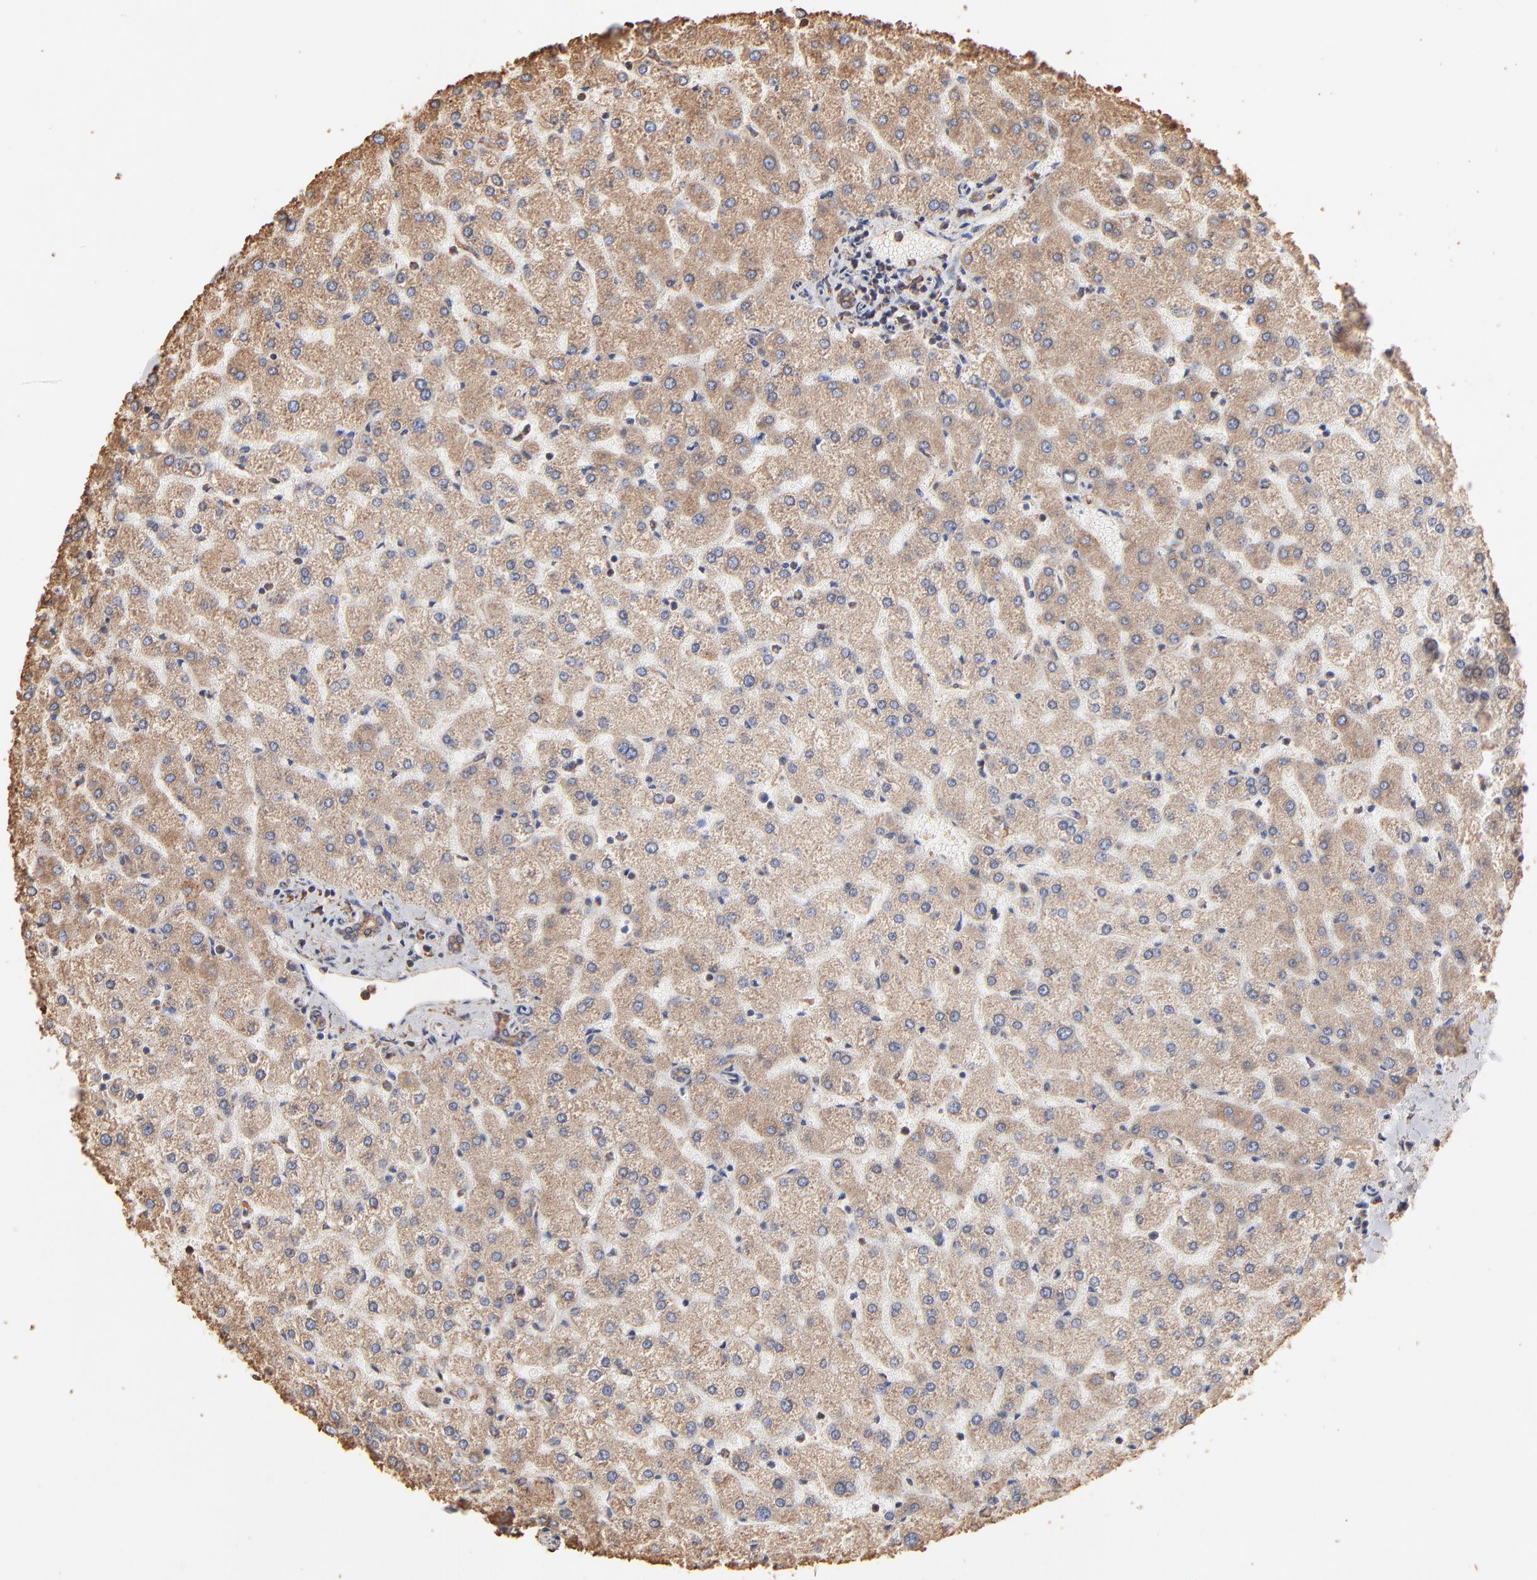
{"staining": {"intensity": "moderate", "quantity": ">75%", "location": "cytoplasmic/membranous"}, "tissue": "liver", "cell_type": "Cholangiocytes", "image_type": "normal", "snomed": [{"axis": "morphology", "description": "Normal tissue, NOS"}, {"axis": "topography", "description": "Liver"}], "caption": "The photomicrograph displays a brown stain indicating the presence of a protein in the cytoplasmic/membranous of cholangiocytes in liver.", "gene": "PDIA3", "patient": {"sex": "female", "age": 32}}